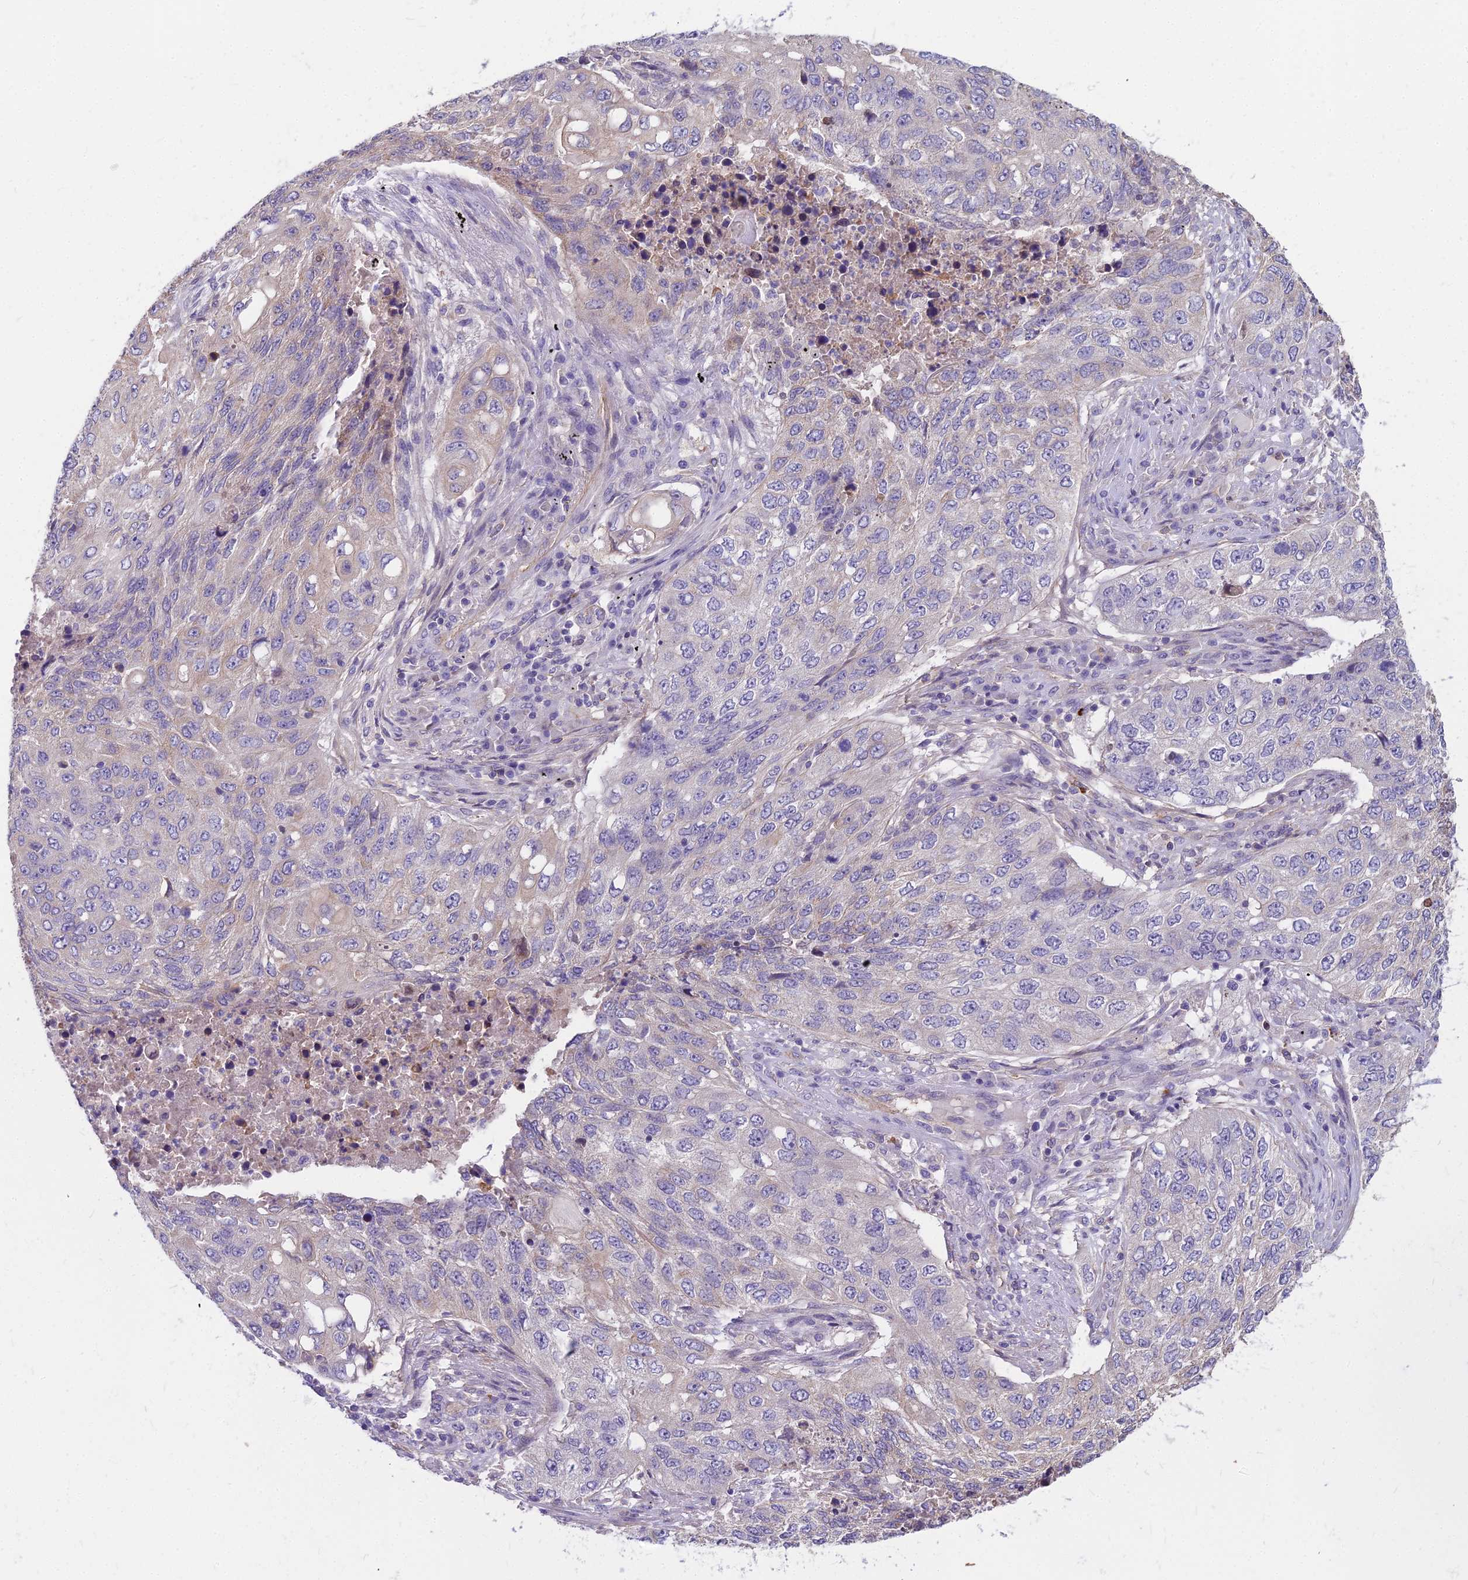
{"staining": {"intensity": "weak", "quantity": "<25%", "location": "cytoplasmic/membranous"}, "tissue": "lung cancer", "cell_type": "Tumor cells", "image_type": "cancer", "snomed": [{"axis": "morphology", "description": "Squamous cell carcinoma, NOS"}, {"axis": "topography", "description": "Lung"}], "caption": "Immunohistochemical staining of lung cancer displays no significant expression in tumor cells.", "gene": "HLA-DOA", "patient": {"sex": "female", "age": 63}}